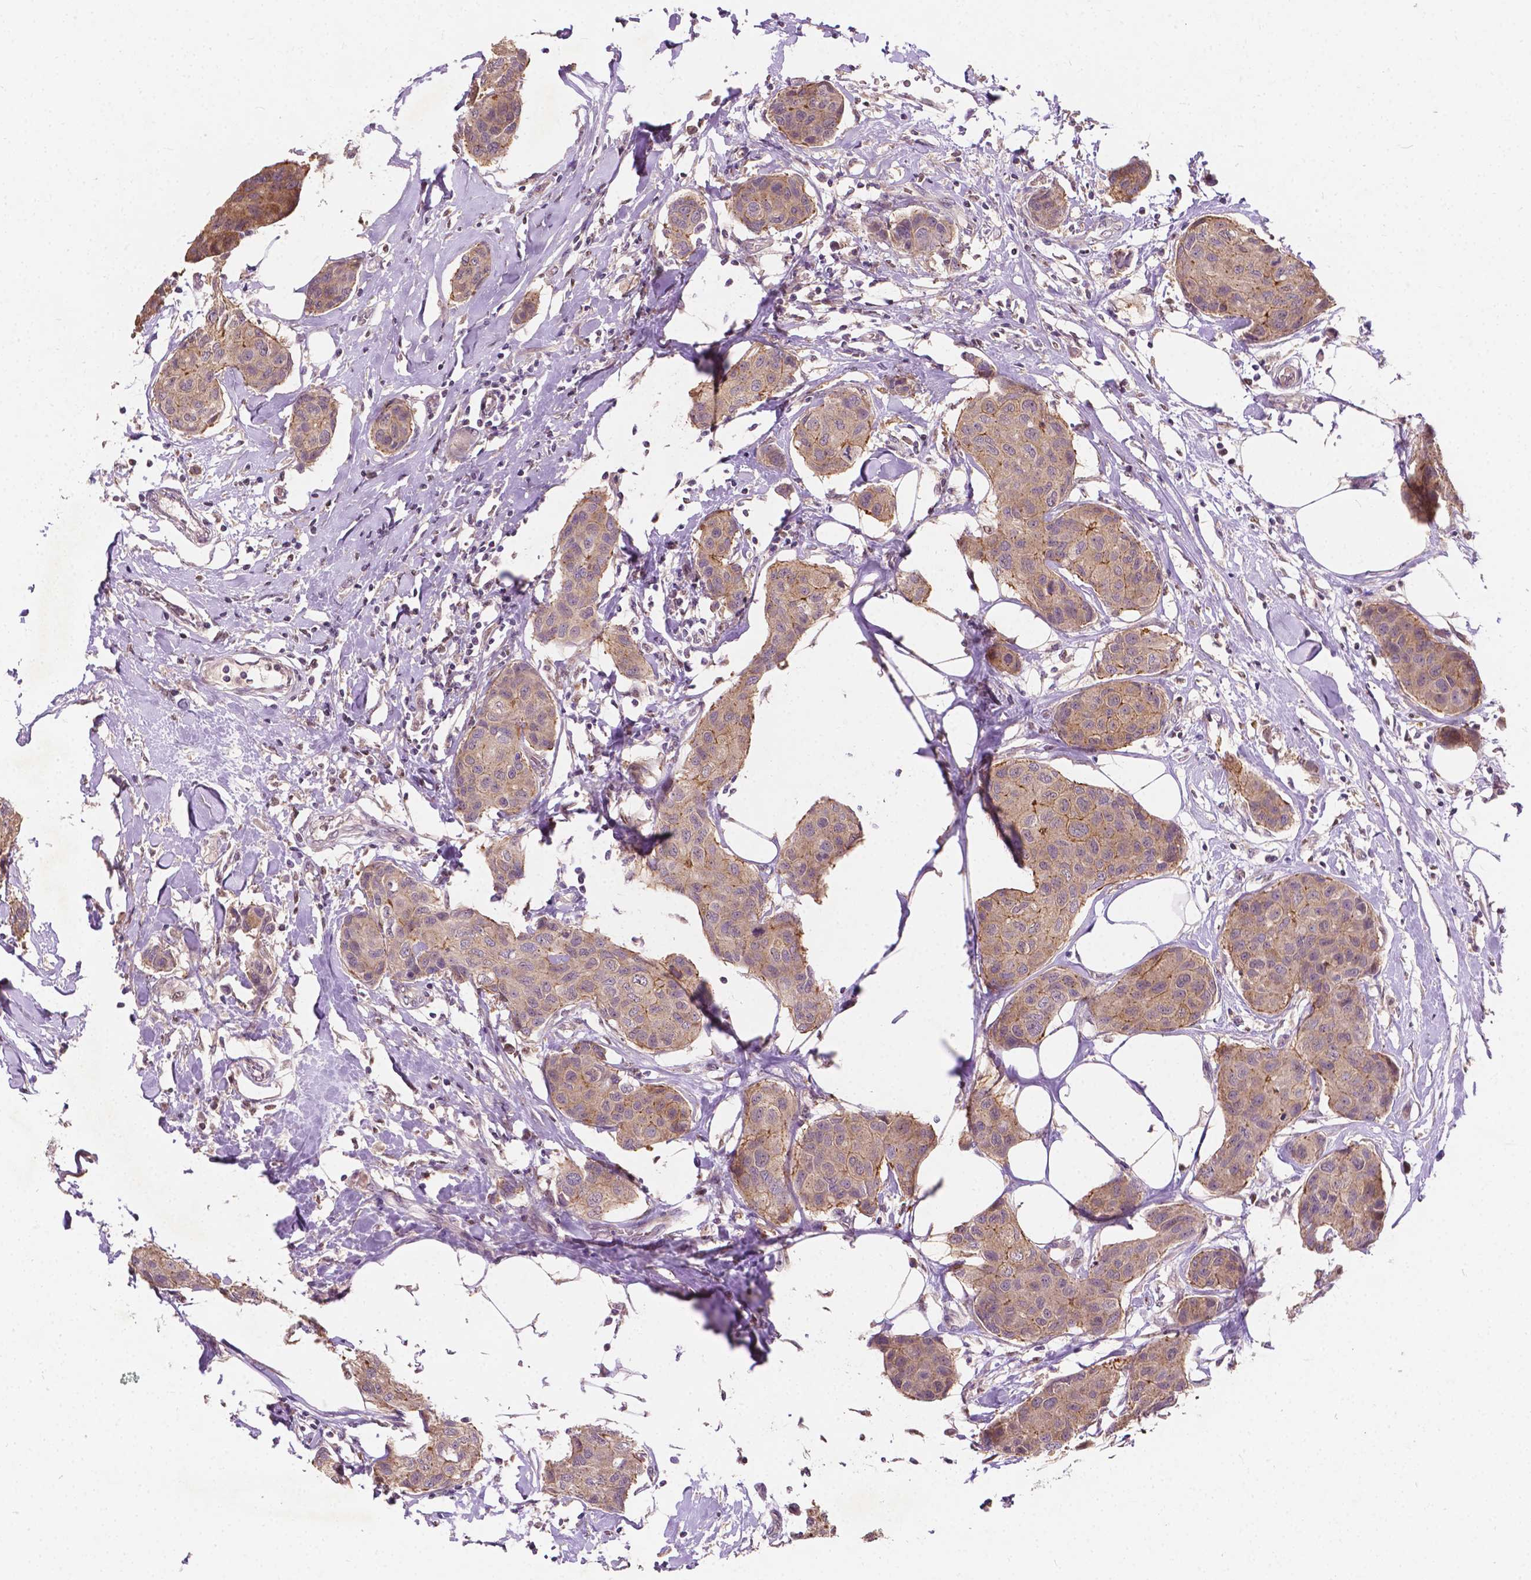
{"staining": {"intensity": "weak", "quantity": "25%-75%", "location": "cytoplasmic/membranous"}, "tissue": "breast cancer", "cell_type": "Tumor cells", "image_type": "cancer", "snomed": [{"axis": "morphology", "description": "Duct carcinoma"}, {"axis": "topography", "description": "Breast"}], "caption": "IHC of breast cancer reveals low levels of weak cytoplasmic/membranous positivity in about 25%-75% of tumor cells.", "gene": "DUSP16", "patient": {"sex": "female", "age": 80}}